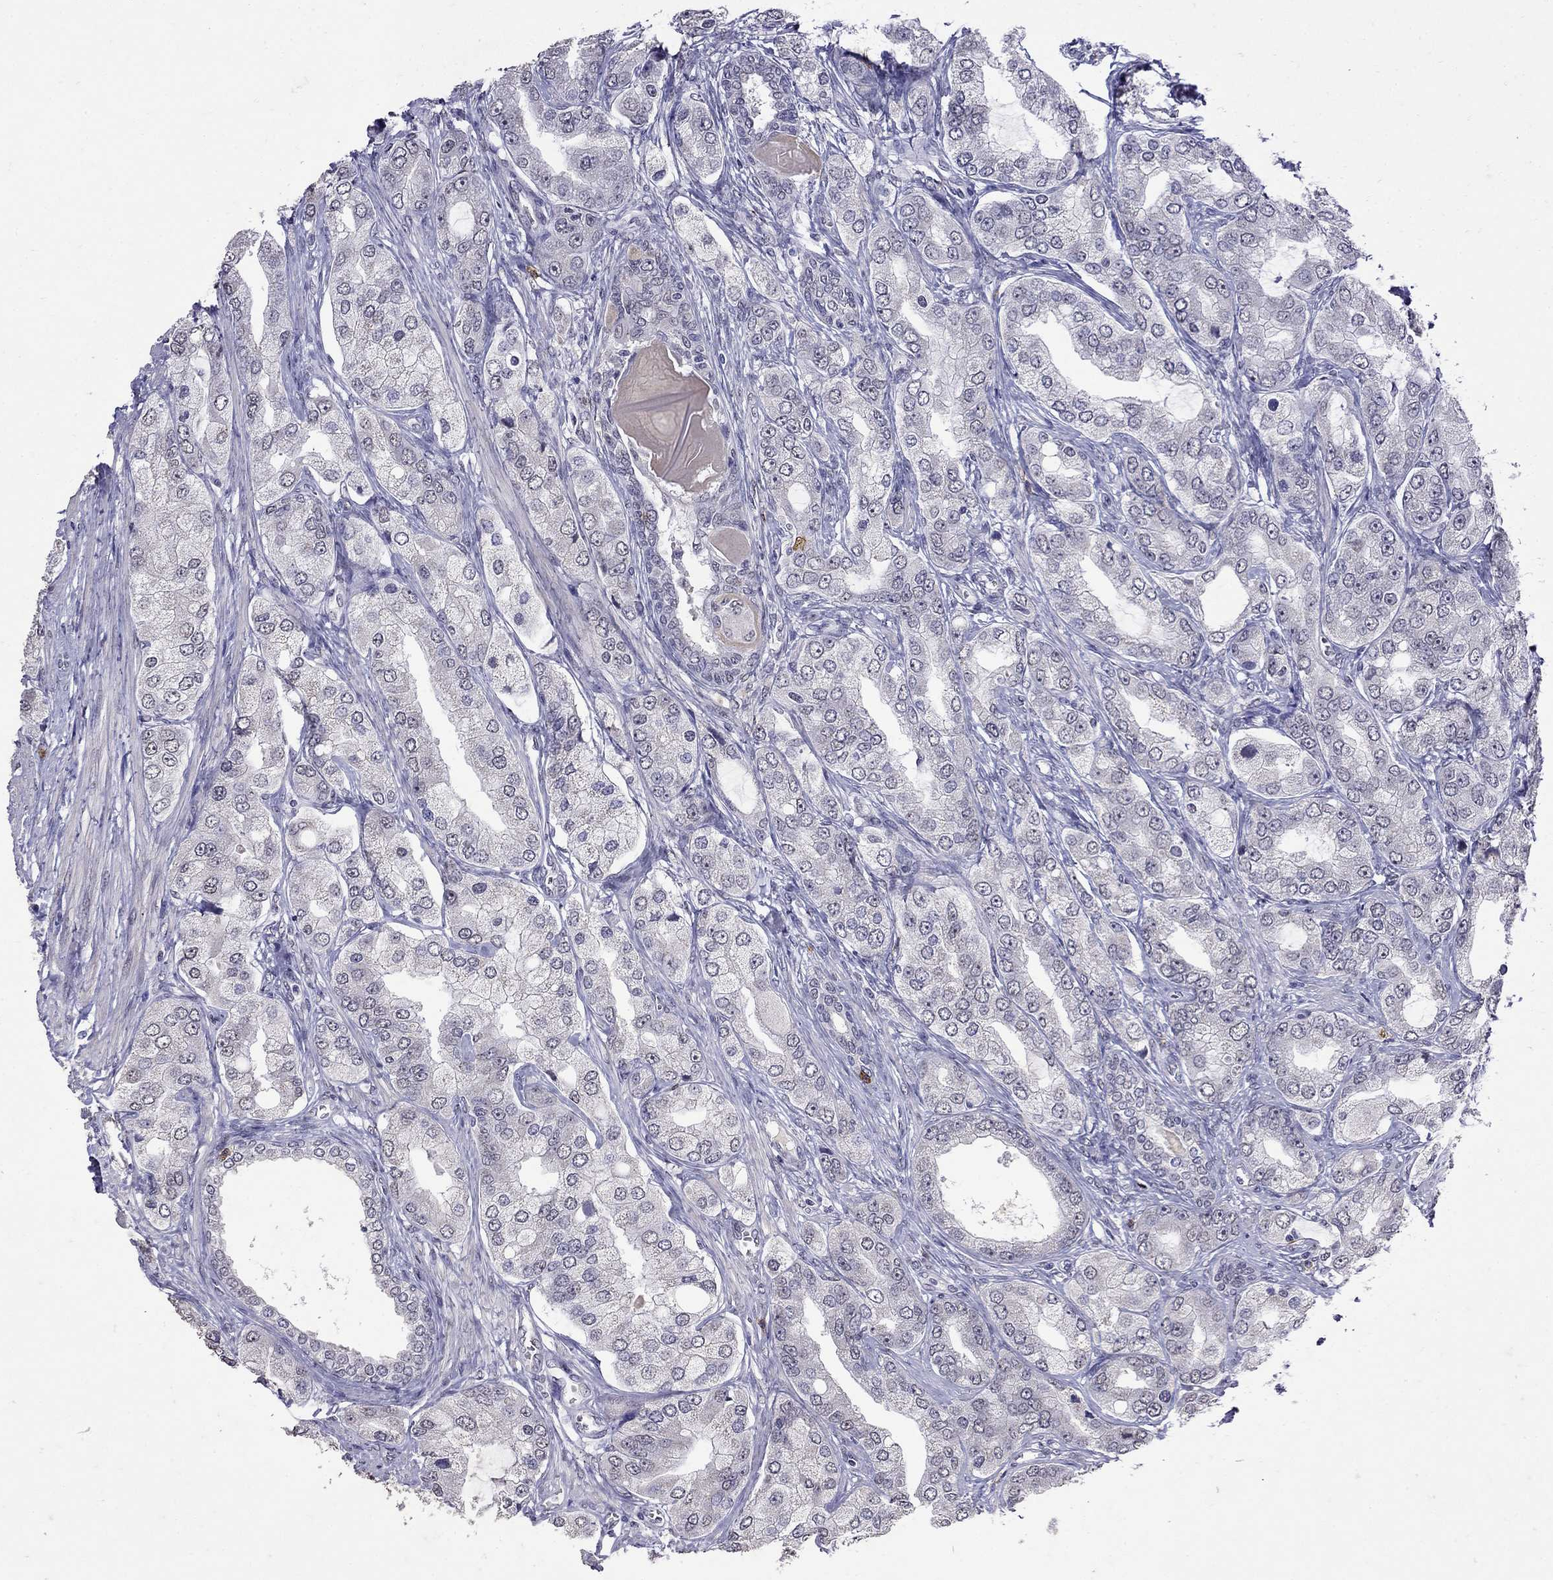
{"staining": {"intensity": "negative", "quantity": "none", "location": "none"}, "tissue": "prostate cancer", "cell_type": "Tumor cells", "image_type": "cancer", "snomed": [{"axis": "morphology", "description": "Adenocarcinoma, Low grade"}, {"axis": "topography", "description": "Prostate"}], "caption": "Tumor cells are negative for brown protein staining in prostate cancer (low-grade adenocarcinoma). (Immunohistochemistry, brightfield microscopy, high magnification).", "gene": "CD8B", "patient": {"sex": "male", "age": 69}}